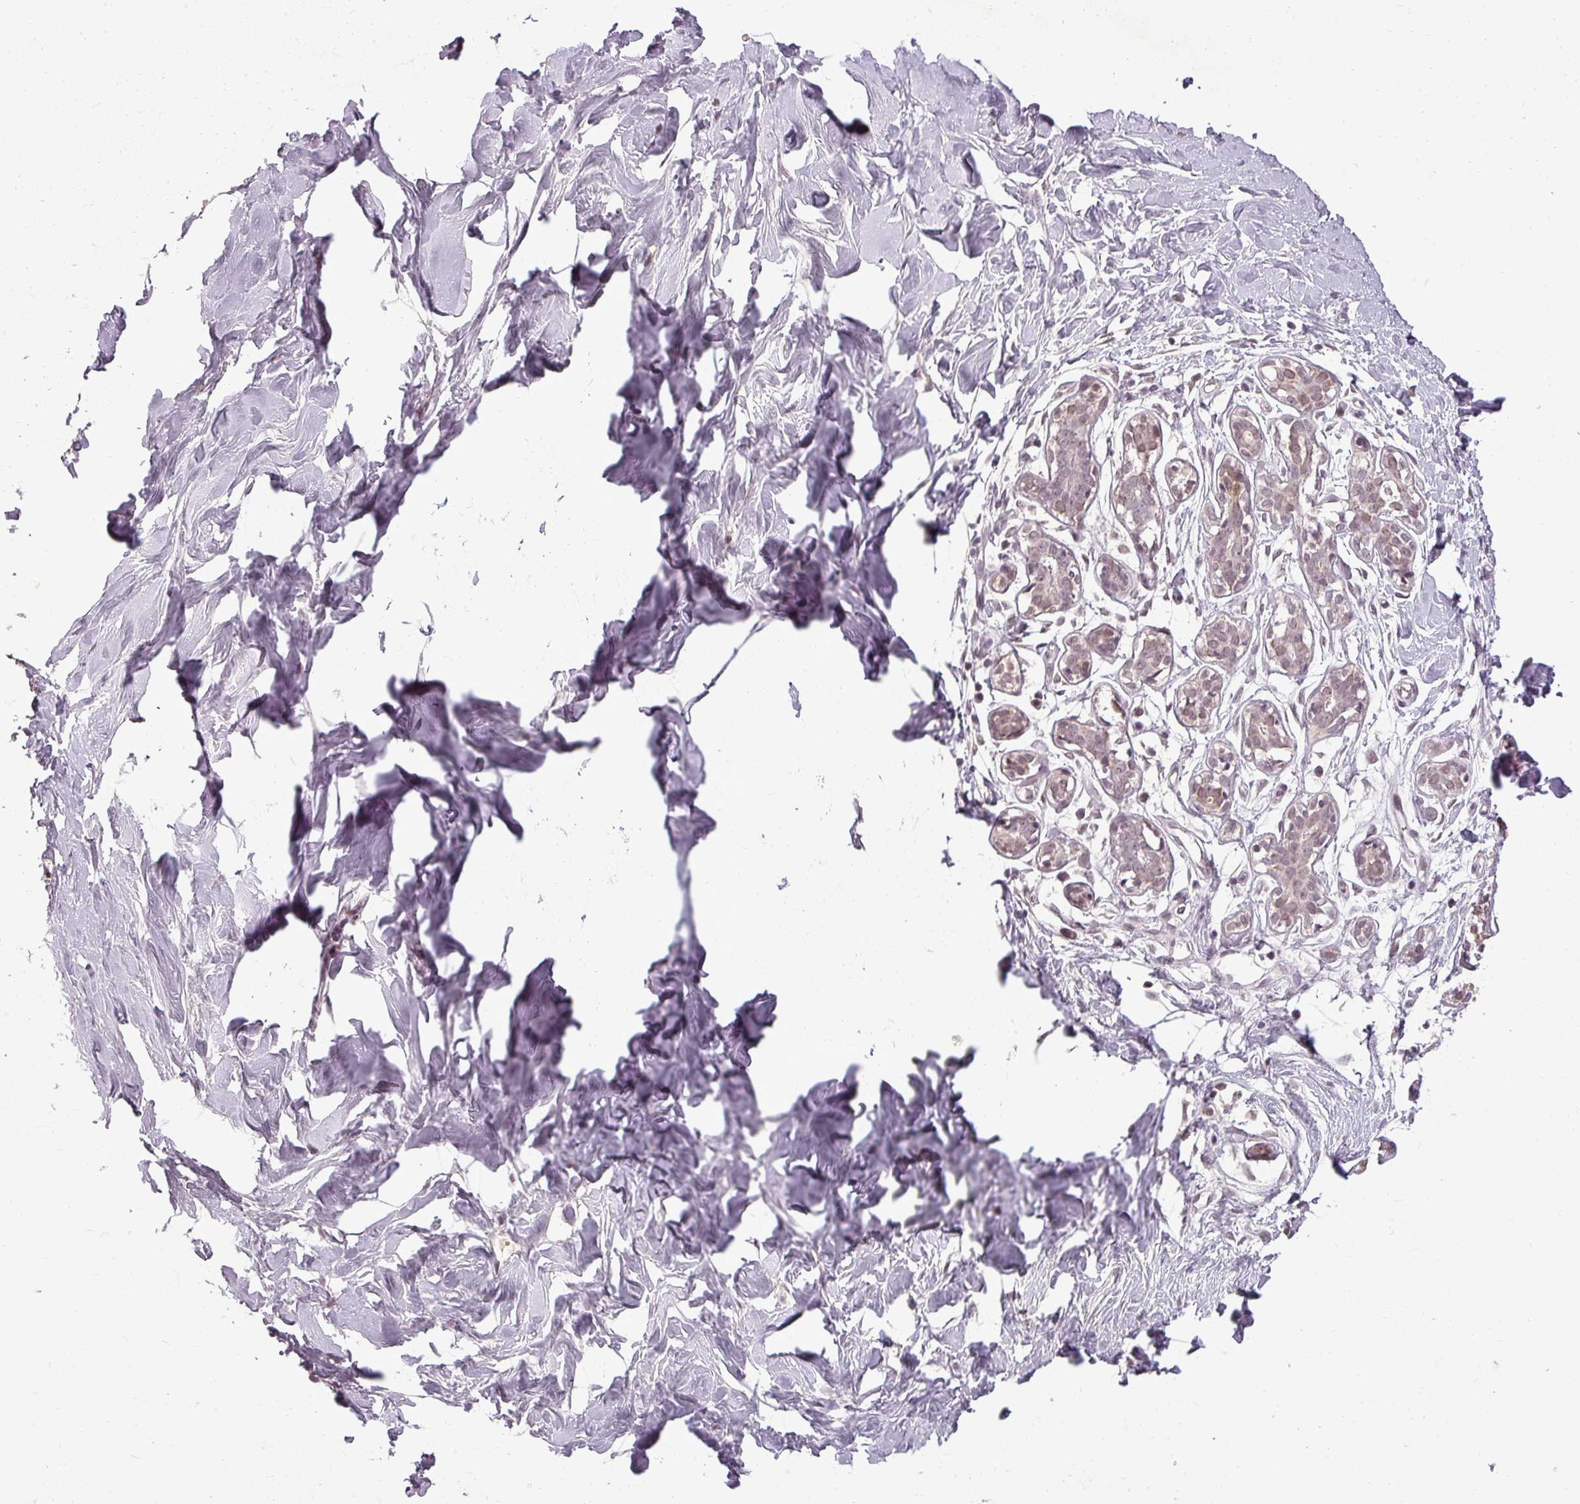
{"staining": {"intensity": "negative", "quantity": "none", "location": "none"}, "tissue": "breast", "cell_type": "Adipocytes", "image_type": "normal", "snomed": [{"axis": "morphology", "description": "Normal tissue, NOS"}, {"axis": "topography", "description": "Breast"}], "caption": "There is no significant expression in adipocytes of breast. (Stains: DAB immunohistochemistry (IHC) with hematoxylin counter stain, Microscopy: brightfield microscopy at high magnification).", "gene": "BCAS3", "patient": {"sex": "female", "age": 27}}